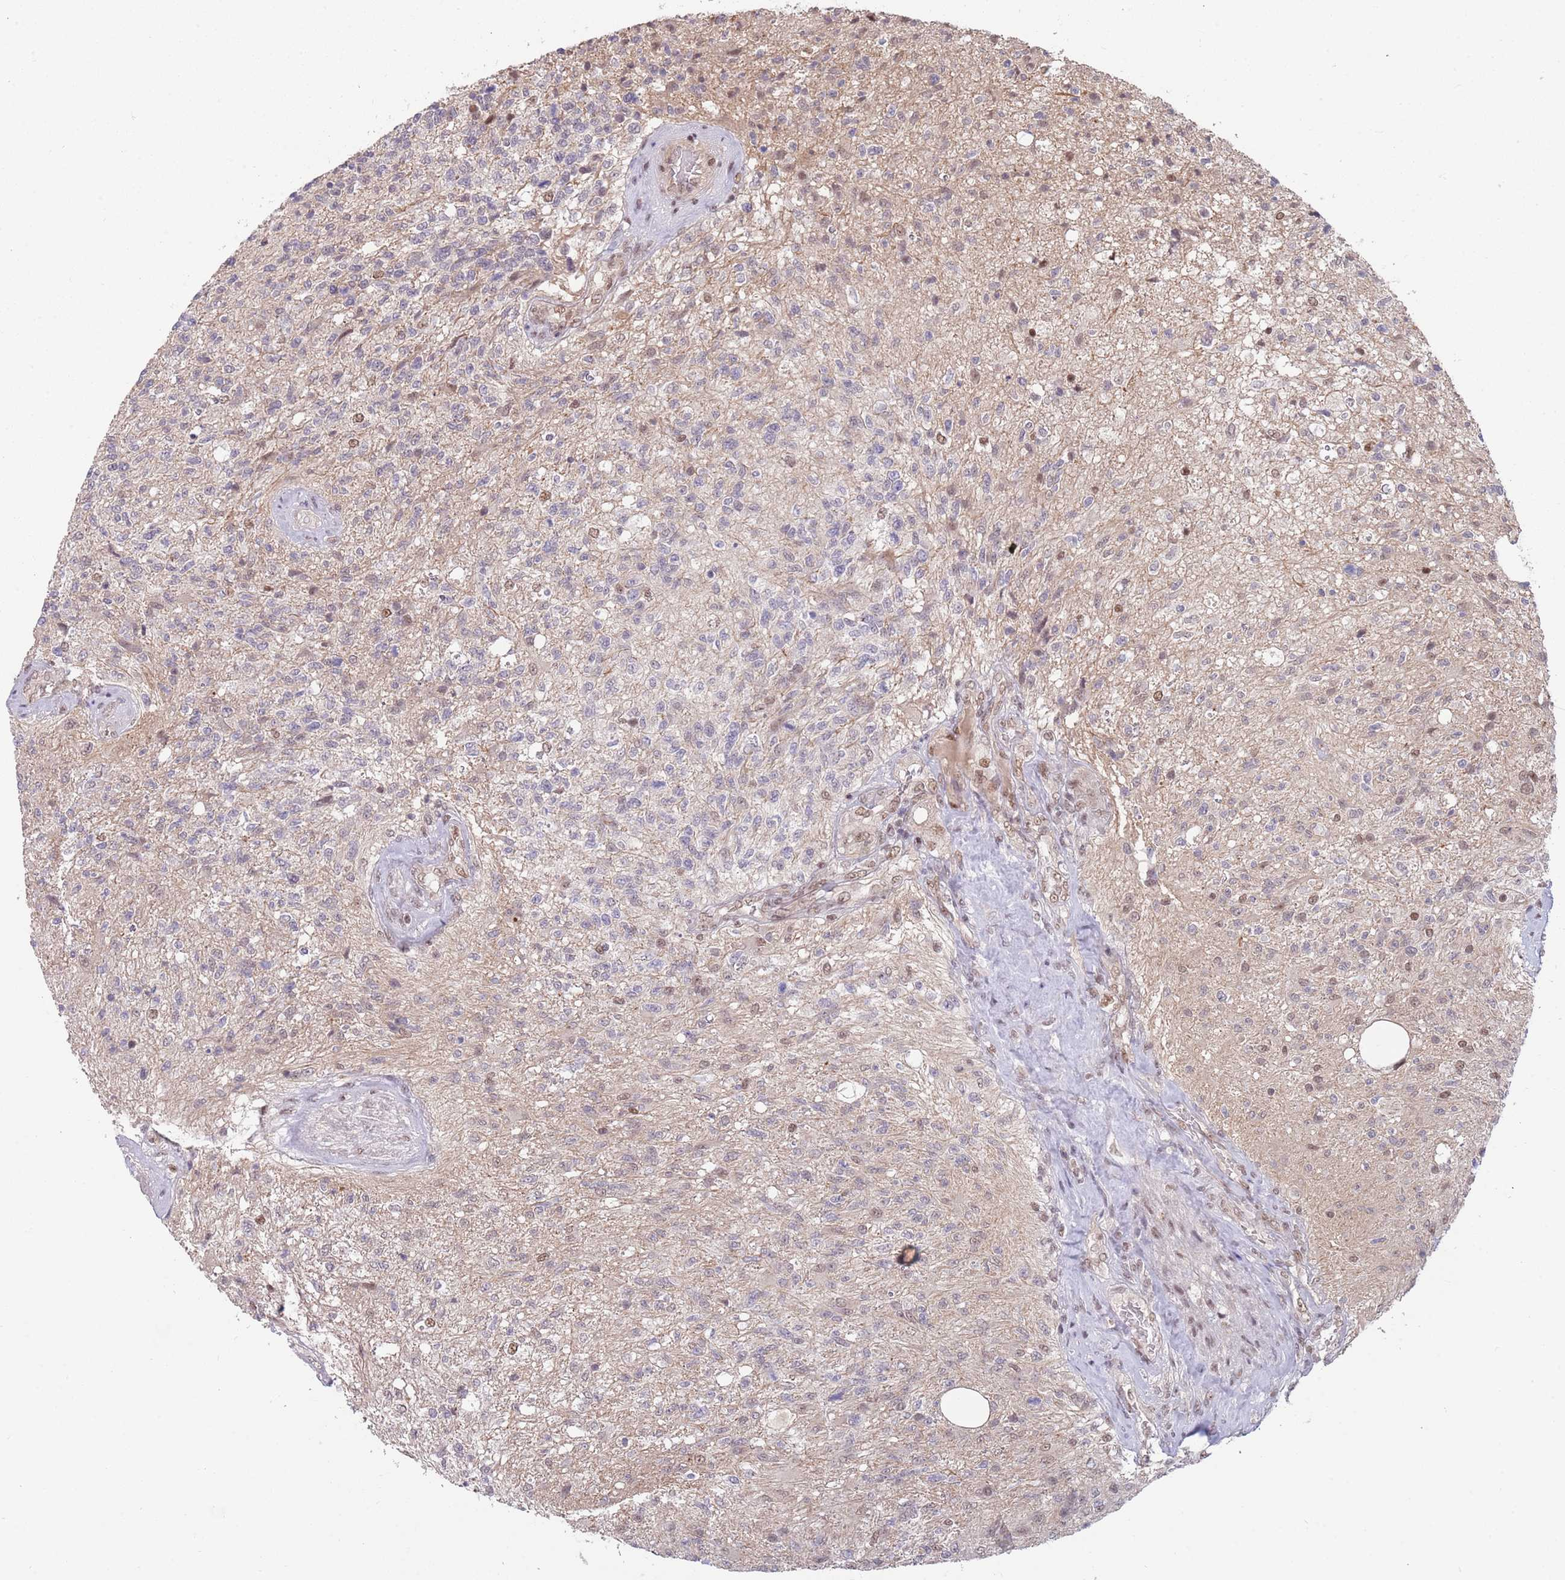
{"staining": {"intensity": "negative", "quantity": "none", "location": "none"}, "tissue": "glioma", "cell_type": "Tumor cells", "image_type": "cancer", "snomed": [{"axis": "morphology", "description": "Glioma, malignant, High grade"}, {"axis": "topography", "description": "Brain"}], "caption": "High power microscopy photomicrograph of an IHC histopathology image of malignant glioma (high-grade), revealing no significant staining in tumor cells.", "gene": "ZBTB7A", "patient": {"sex": "male", "age": 56}}